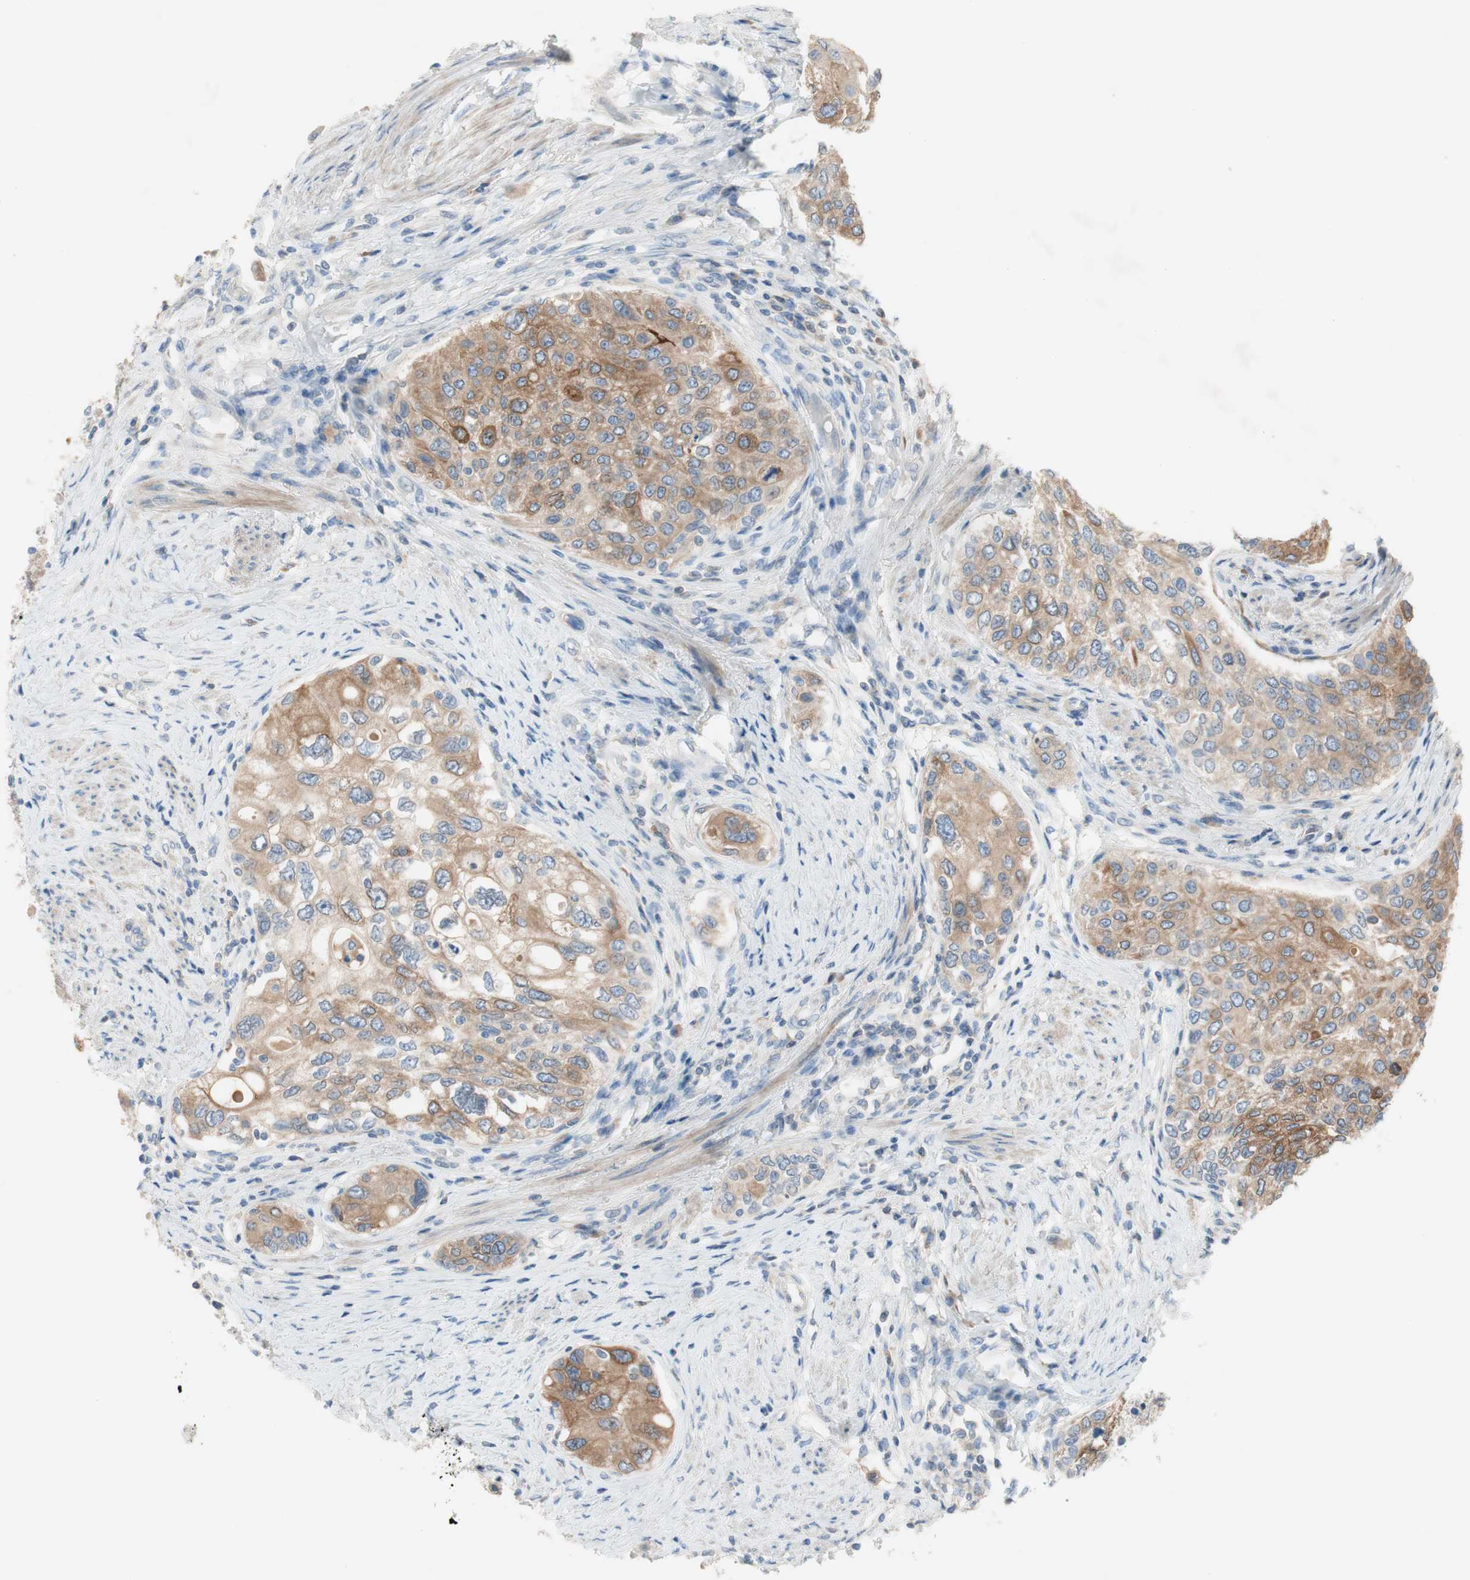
{"staining": {"intensity": "moderate", "quantity": ">75%", "location": "cytoplasmic/membranous"}, "tissue": "urothelial cancer", "cell_type": "Tumor cells", "image_type": "cancer", "snomed": [{"axis": "morphology", "description": "Urothelial carcinoma, High grade"}, {"axis": "topography", "description": "Urinary bladder"}], "caption": "Urothelial cancer stained with a protein marker displays moderate staining in tumor cells.", "gene": "FDFT1", "patient": {"sex": "female", "age": 56}}